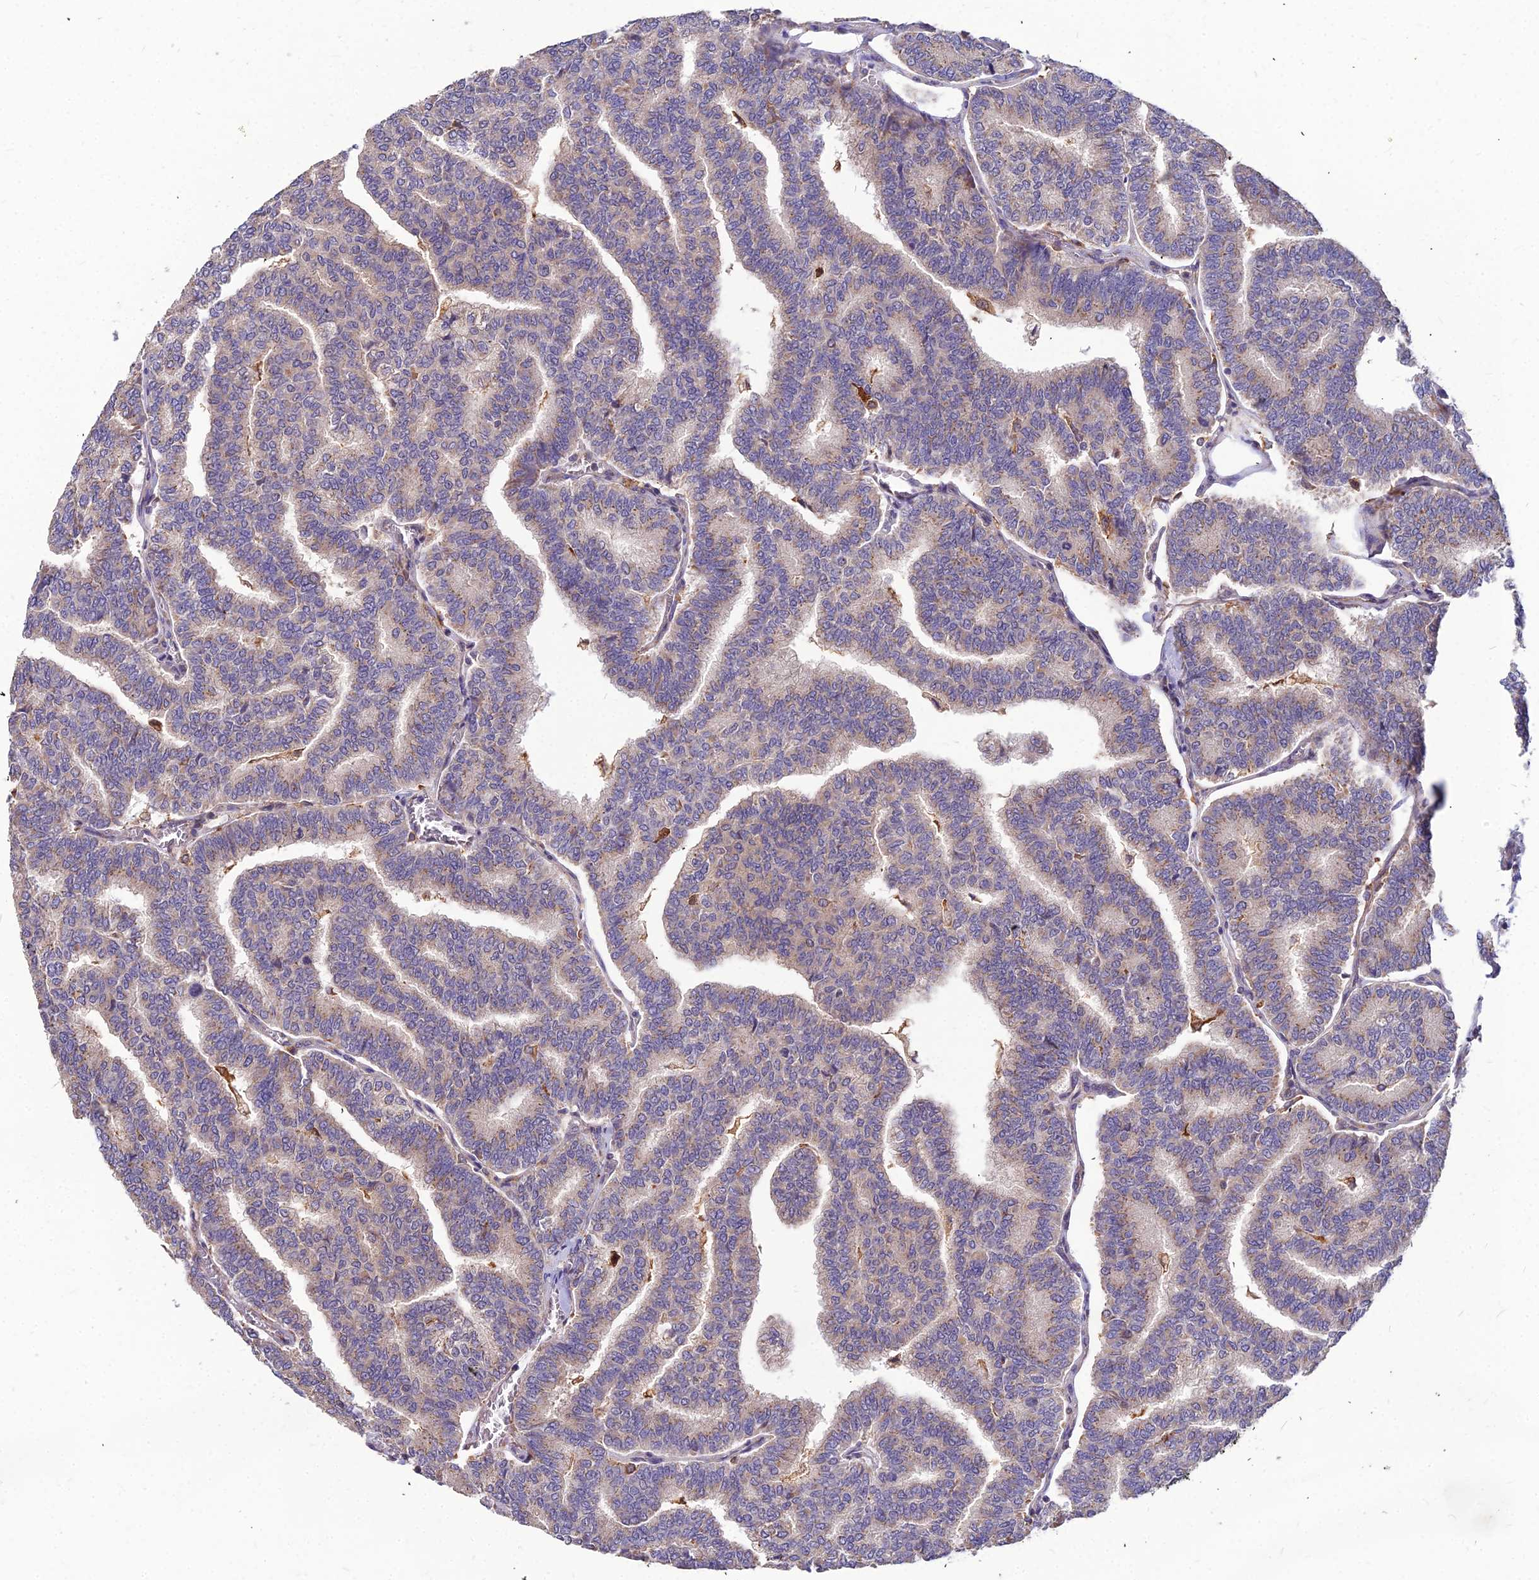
{"staining": {"intensity": "weak", "quantity": "25%-75%", "location": "cytoplasmic/membranous"}, "tissue": "thyroid cancer", "cell_type": "Tumor cells", "image_type": "cancer", "snomed": [{"axis": "morphology", "description": "Papillary adenocarcinoma, NOS"}, {"axis": "topography", "description": "Thyroid gland"}], "caption": "An image of thyroid papillary adenocarcinoma stained for a protein reveals weak cytoplasmic/membranous brown staining in tumor cells. Immunohistochemistry stains the protein of interest in brown and the nuclei are stained blue.", "gene": "LEKR1", "patient": {"sex": "female", "age": 35}}